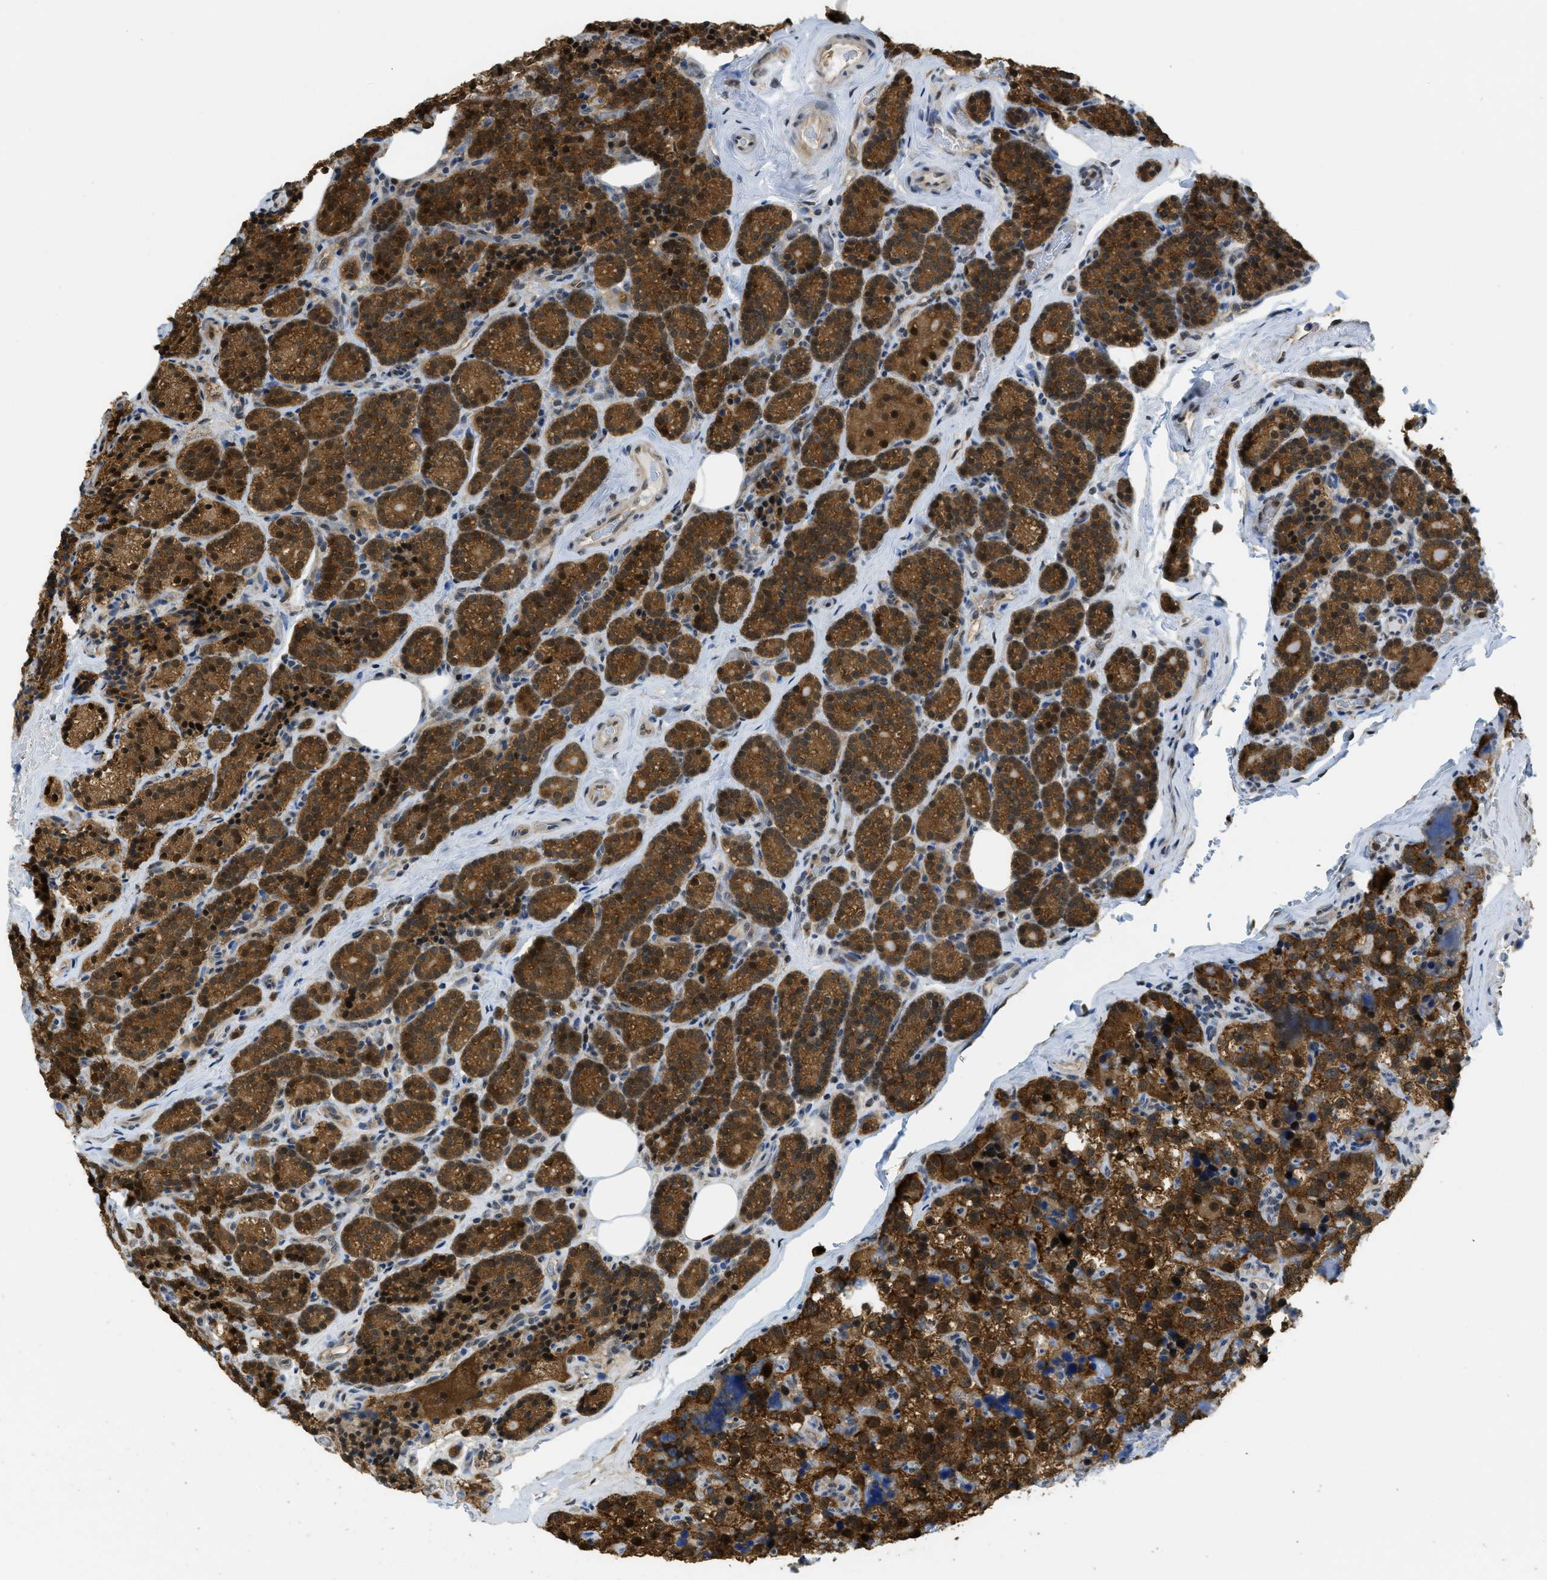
{"staining": {"intensity": "strong", "quantity": ">75%", "location": "cytoplasmic/membranous,nuclear"}, "tissue": "parathyroid gland", "cell_type": "Glandular cells", "image_type": "normal", "snomed": [{"axis": "morphology", "description": "Normal tissue, NOS"}, {"axis": "morphology", "description": "Adenoma, NOS"}, {"axis": "topography", "description": "Parathyroid gland"}], "caption": "Strong cytoplasmic/membranous,nuclear expression for a protein is present in about >75% of glandular cells of benign parathyroid gland using immunohistochemistry.", "gene": "PSMC5", "patient": {"sex": "female", "age": 51}}